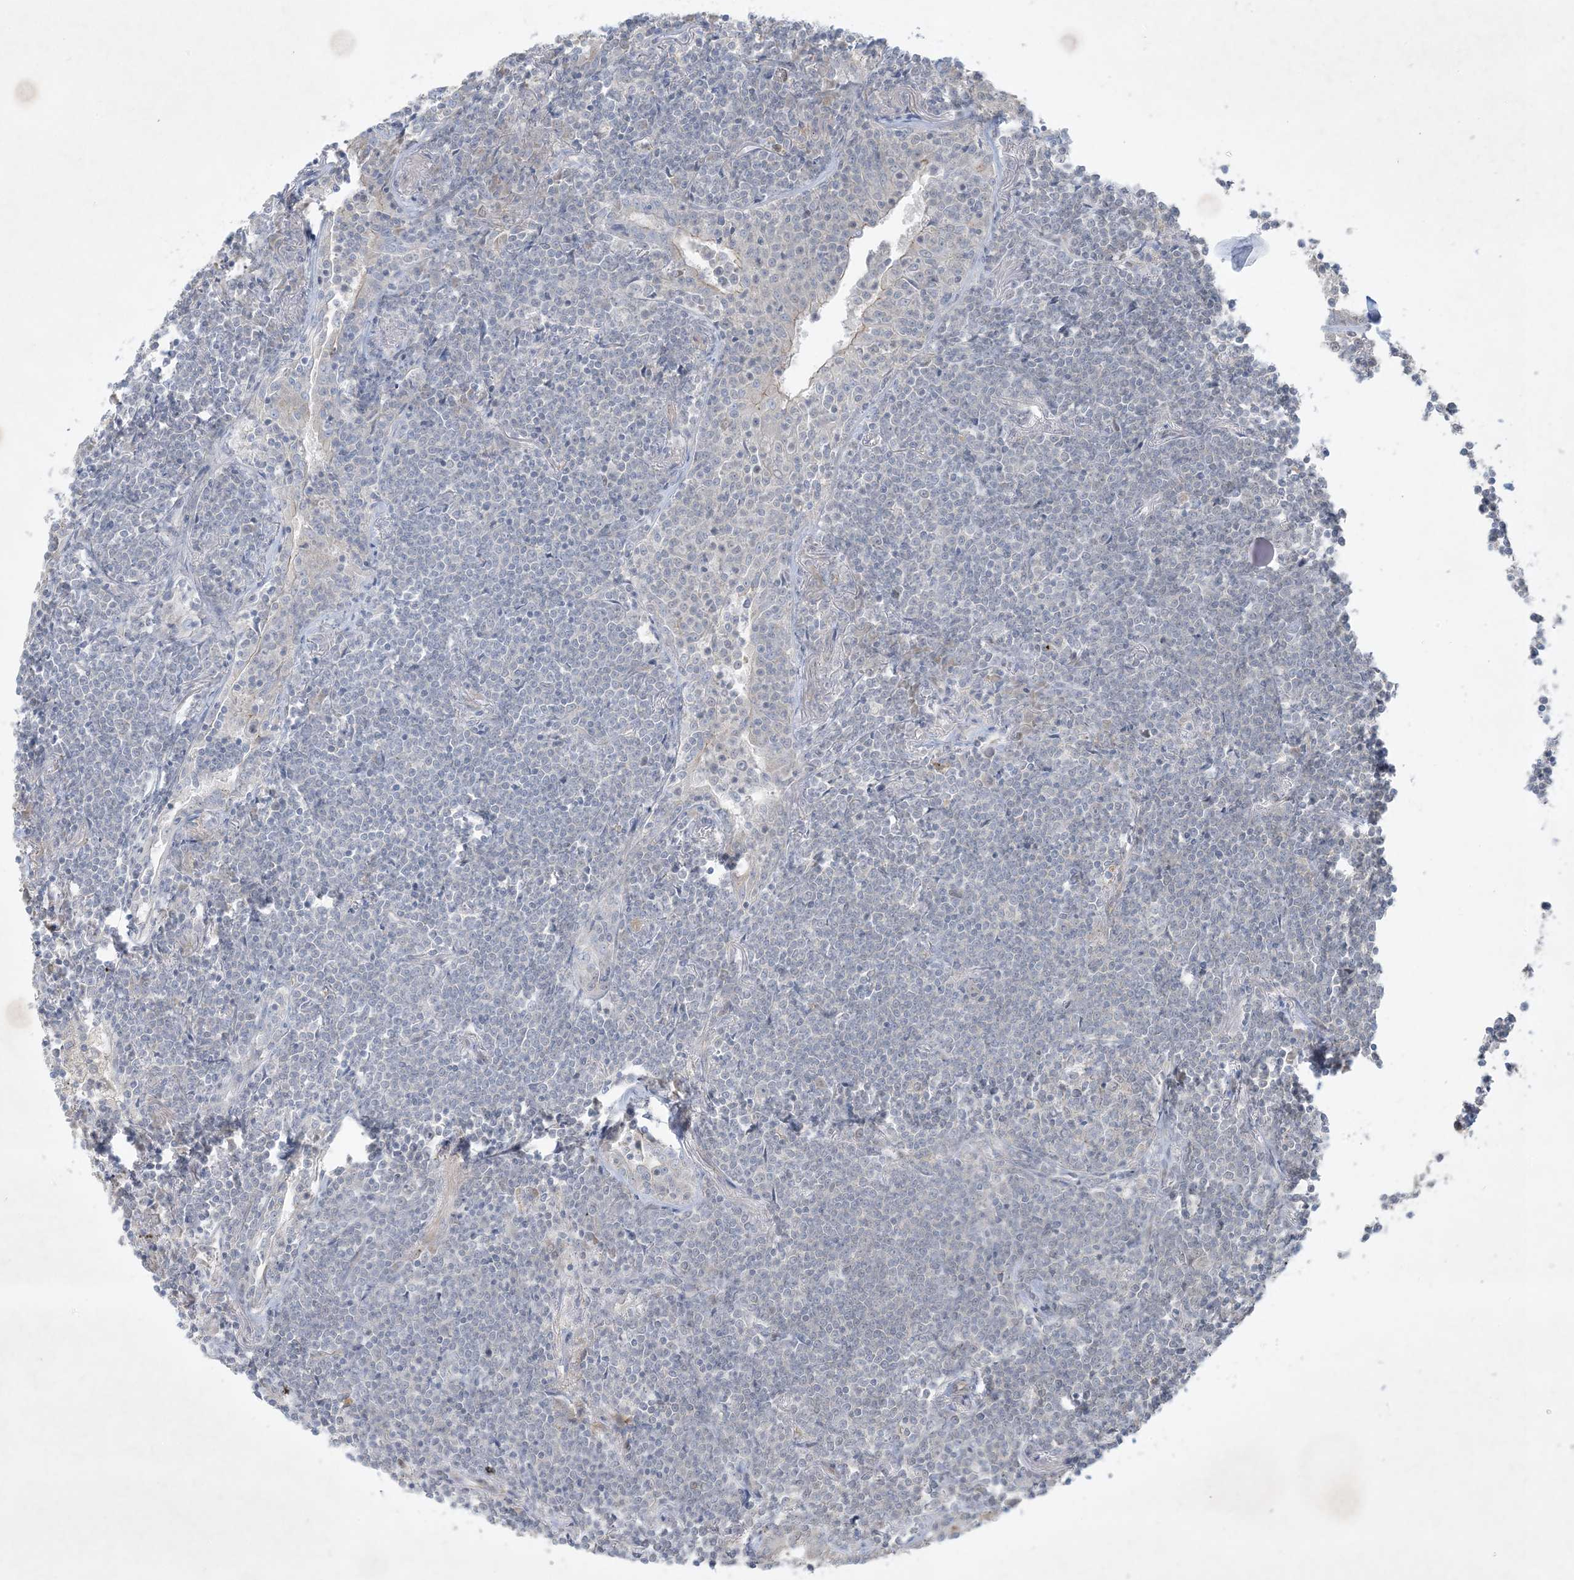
{"staining": {"intensity": "negative", "quantity": "none", "location": "none"}, "tissue": "lymphoma", "cell_type": "Tumor cells", "image_type": "cancer", "snomed": [{"axis": "morphology", "description": "Malignant lymphoma, non-Hodgkin's type, Low grade"}, {"axis": "topography", "description": "Lung"}], "caption": "Immunohistochemistry micrograph of human low-grade malignant lymphoma, non-Hodgkin's type stained for a protein (brown), which shows no positivity in tumor cells.", "gene": "BCORL1", "patient": {"sex": "female", "age": 71}}